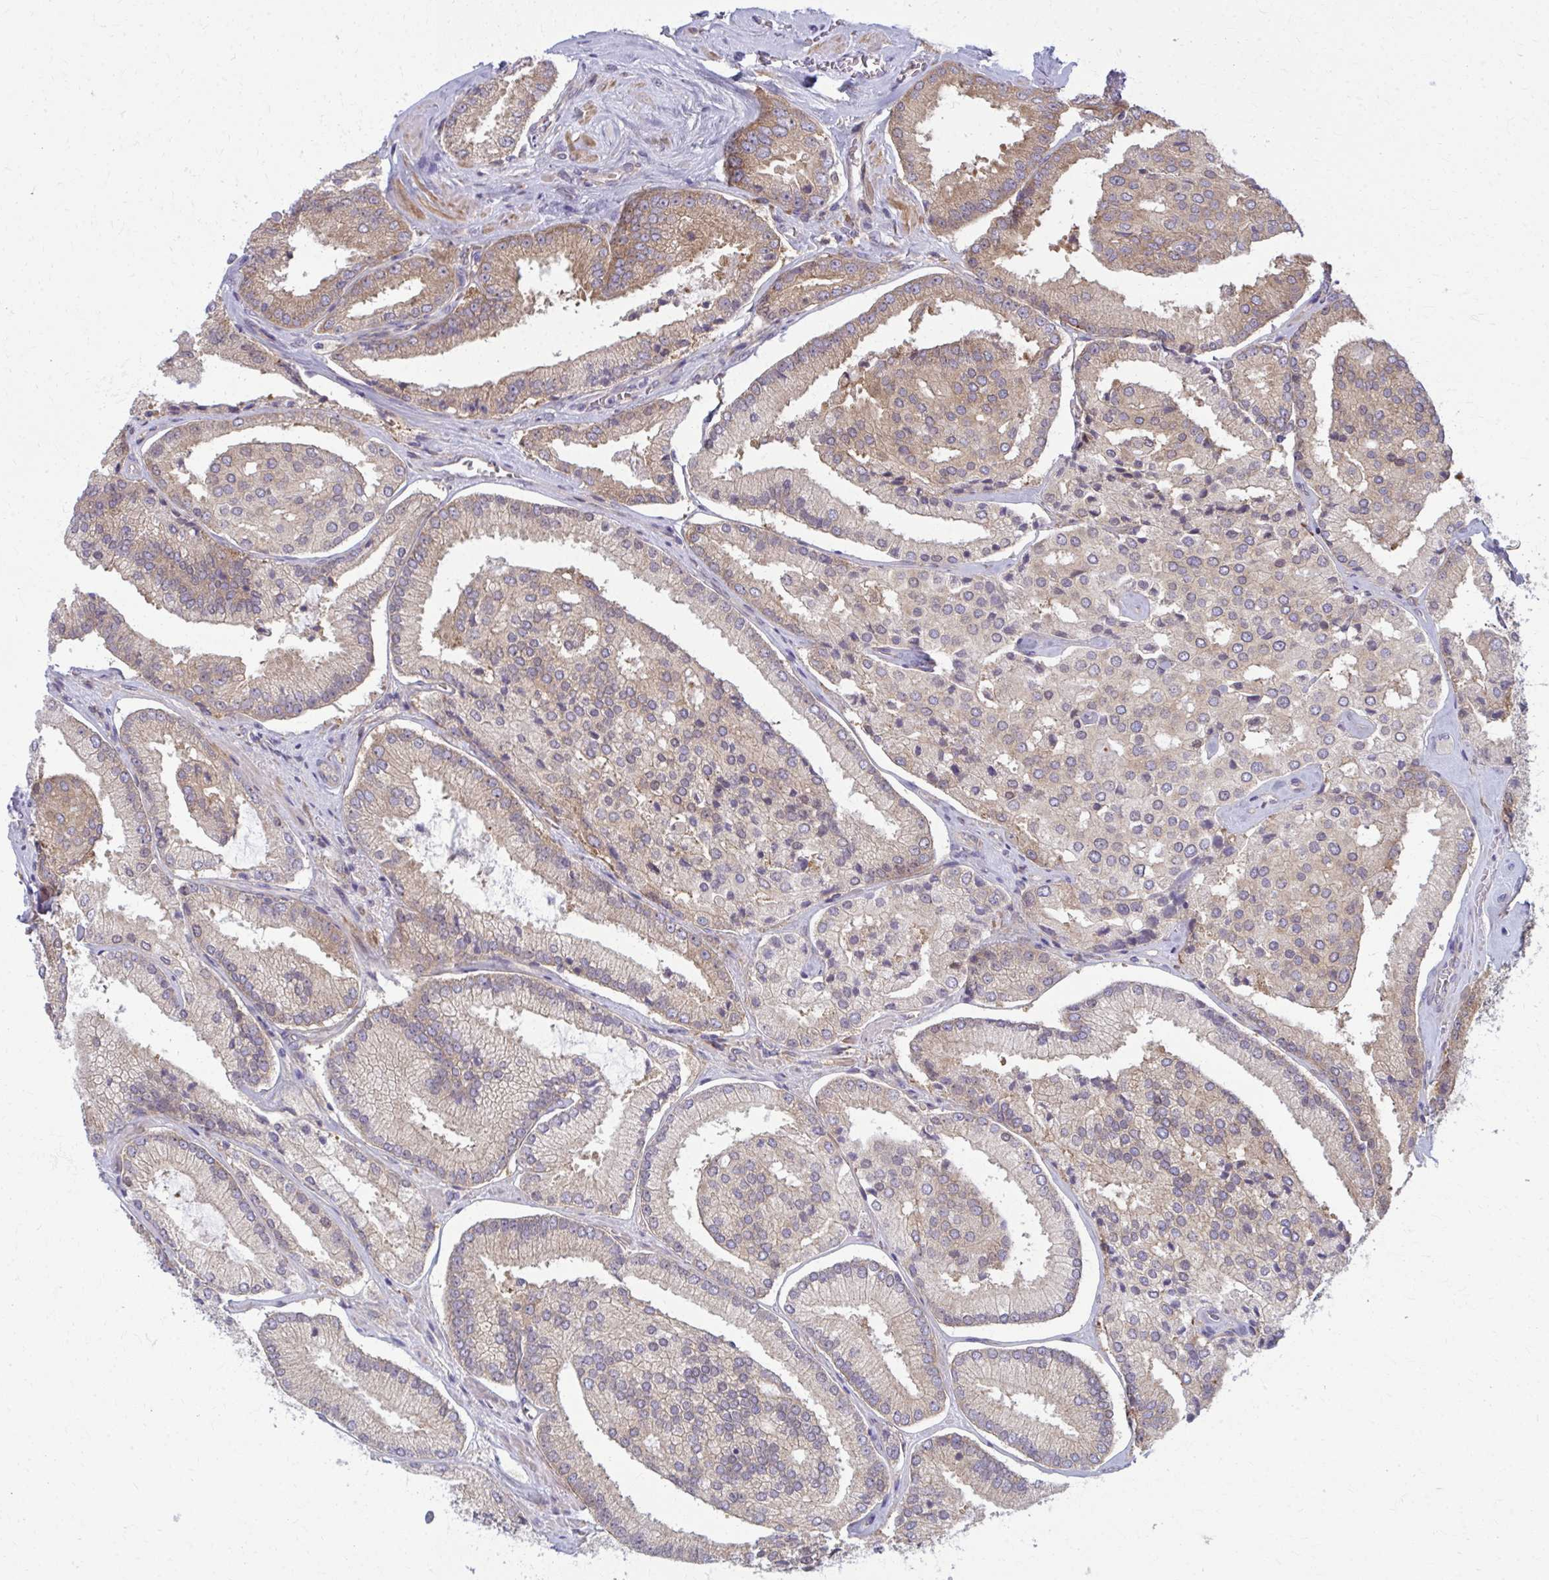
{"staining": {"intensity": "weak", "quantity": ">75%", "location": "cytoplasmic/membranous"}, "tissue": "prostate cancer", "cell_type": "Tumor cells", "image_type": "cancer", "snomed": [{"axis": "morphology", "description": "Adenocarcinoma, High grade"}, {"axis": "topography", "description": "Prostate"}], "caption": "Protein expression analysis of human high-grade adenocarcinoma (prostate) reveals weak cytoplasmic/membranous positivity in approximately >75% of tumor cells. The protein of interest is shown in brown color, while the nuclei are stained blue.", "gene": "CEMP1", "patient": {"sex": "male", "age": 73}}